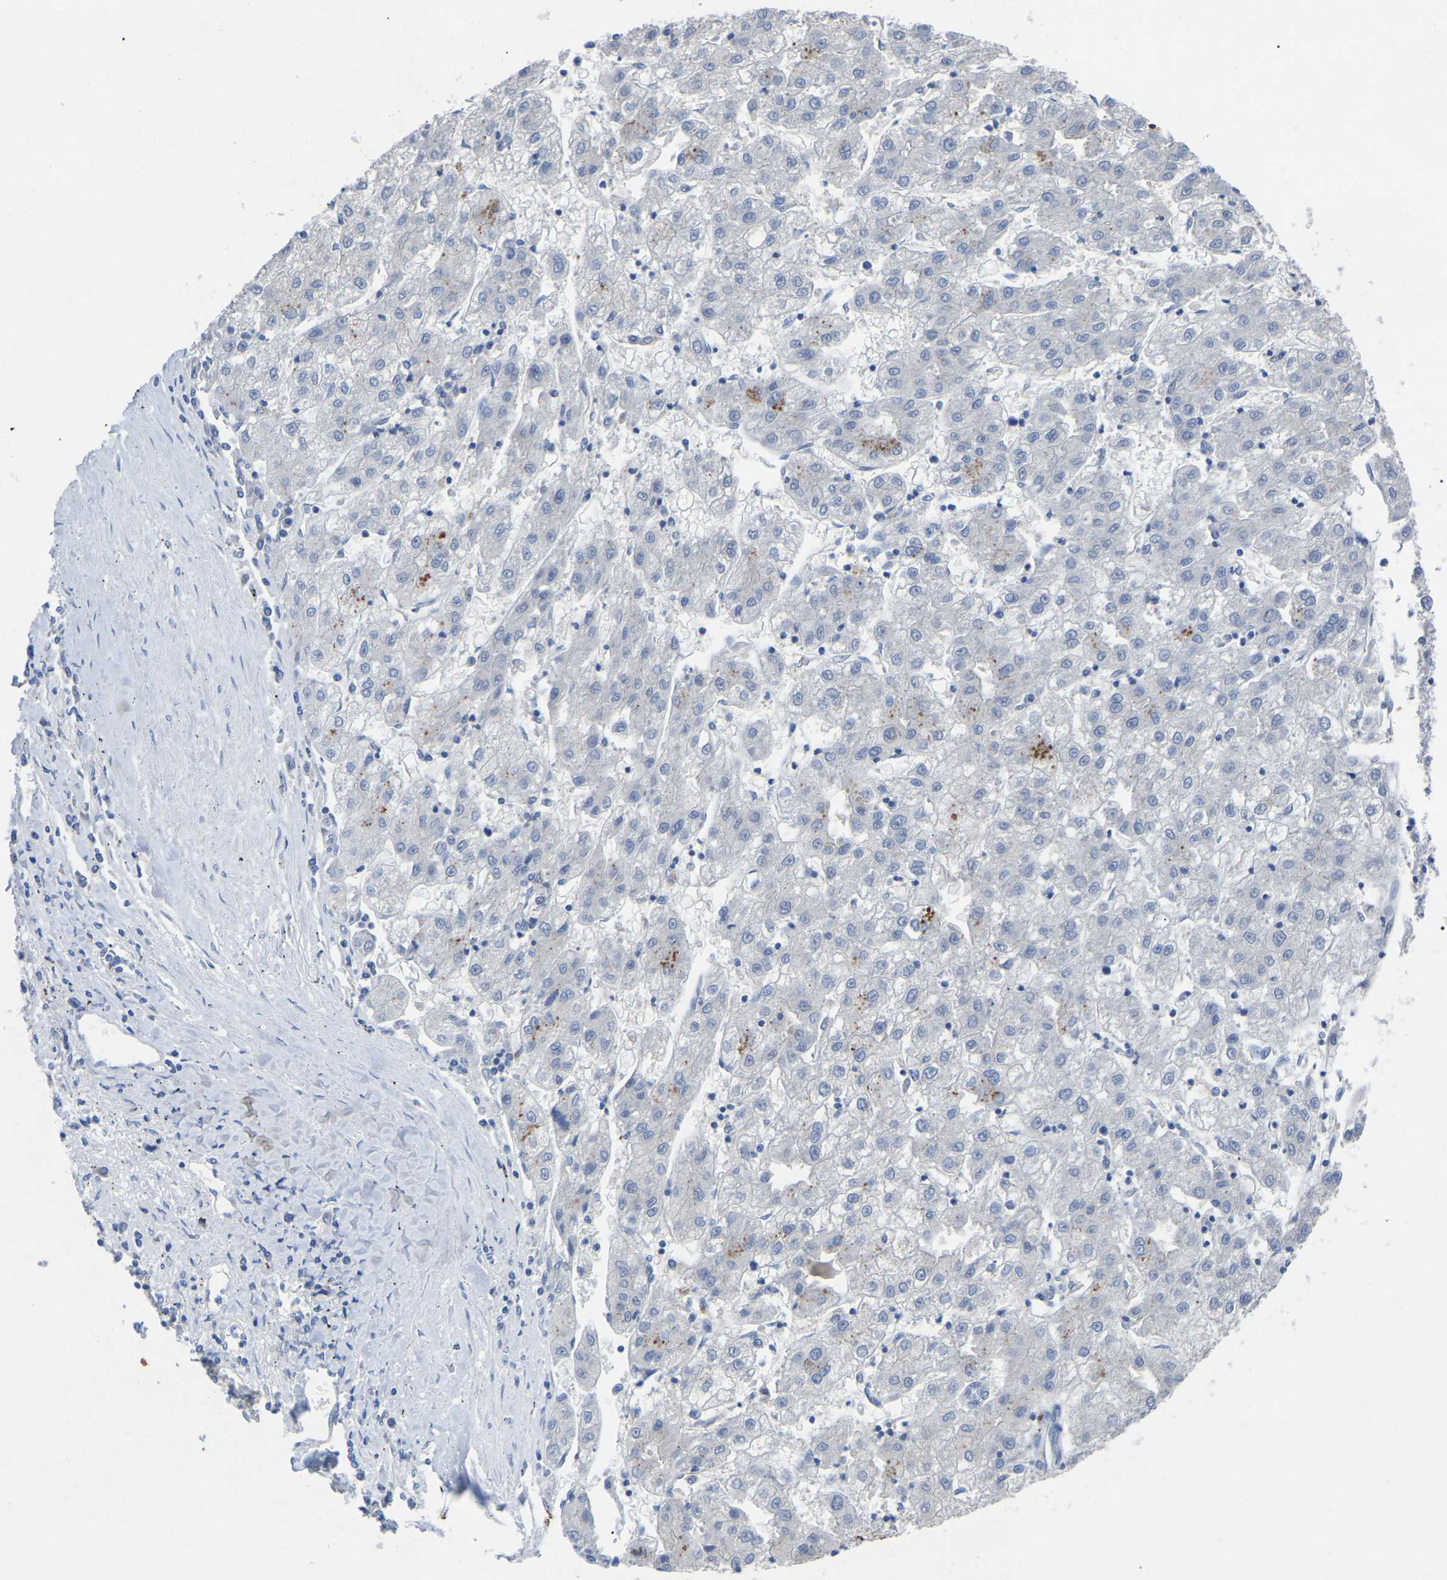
{"staining": {"intensity": "negative", "quantity": "none", "location": "none"}, "tissue": "liver cancer", "cell_type": "Tumor cells", "image_type": "cancer", "snomed": [{"axis": "morphology", "description": "Carcinoma, Hepatocellular, NOS"}, {"axis": "topography", "description": "Liver"}], "caption": "The histopathology image exhibits no staining of tumor cells in liver hepatocellular carcinoma.", "gene": "SMPD2", "patient": {"sex": "male", "age": 72}}